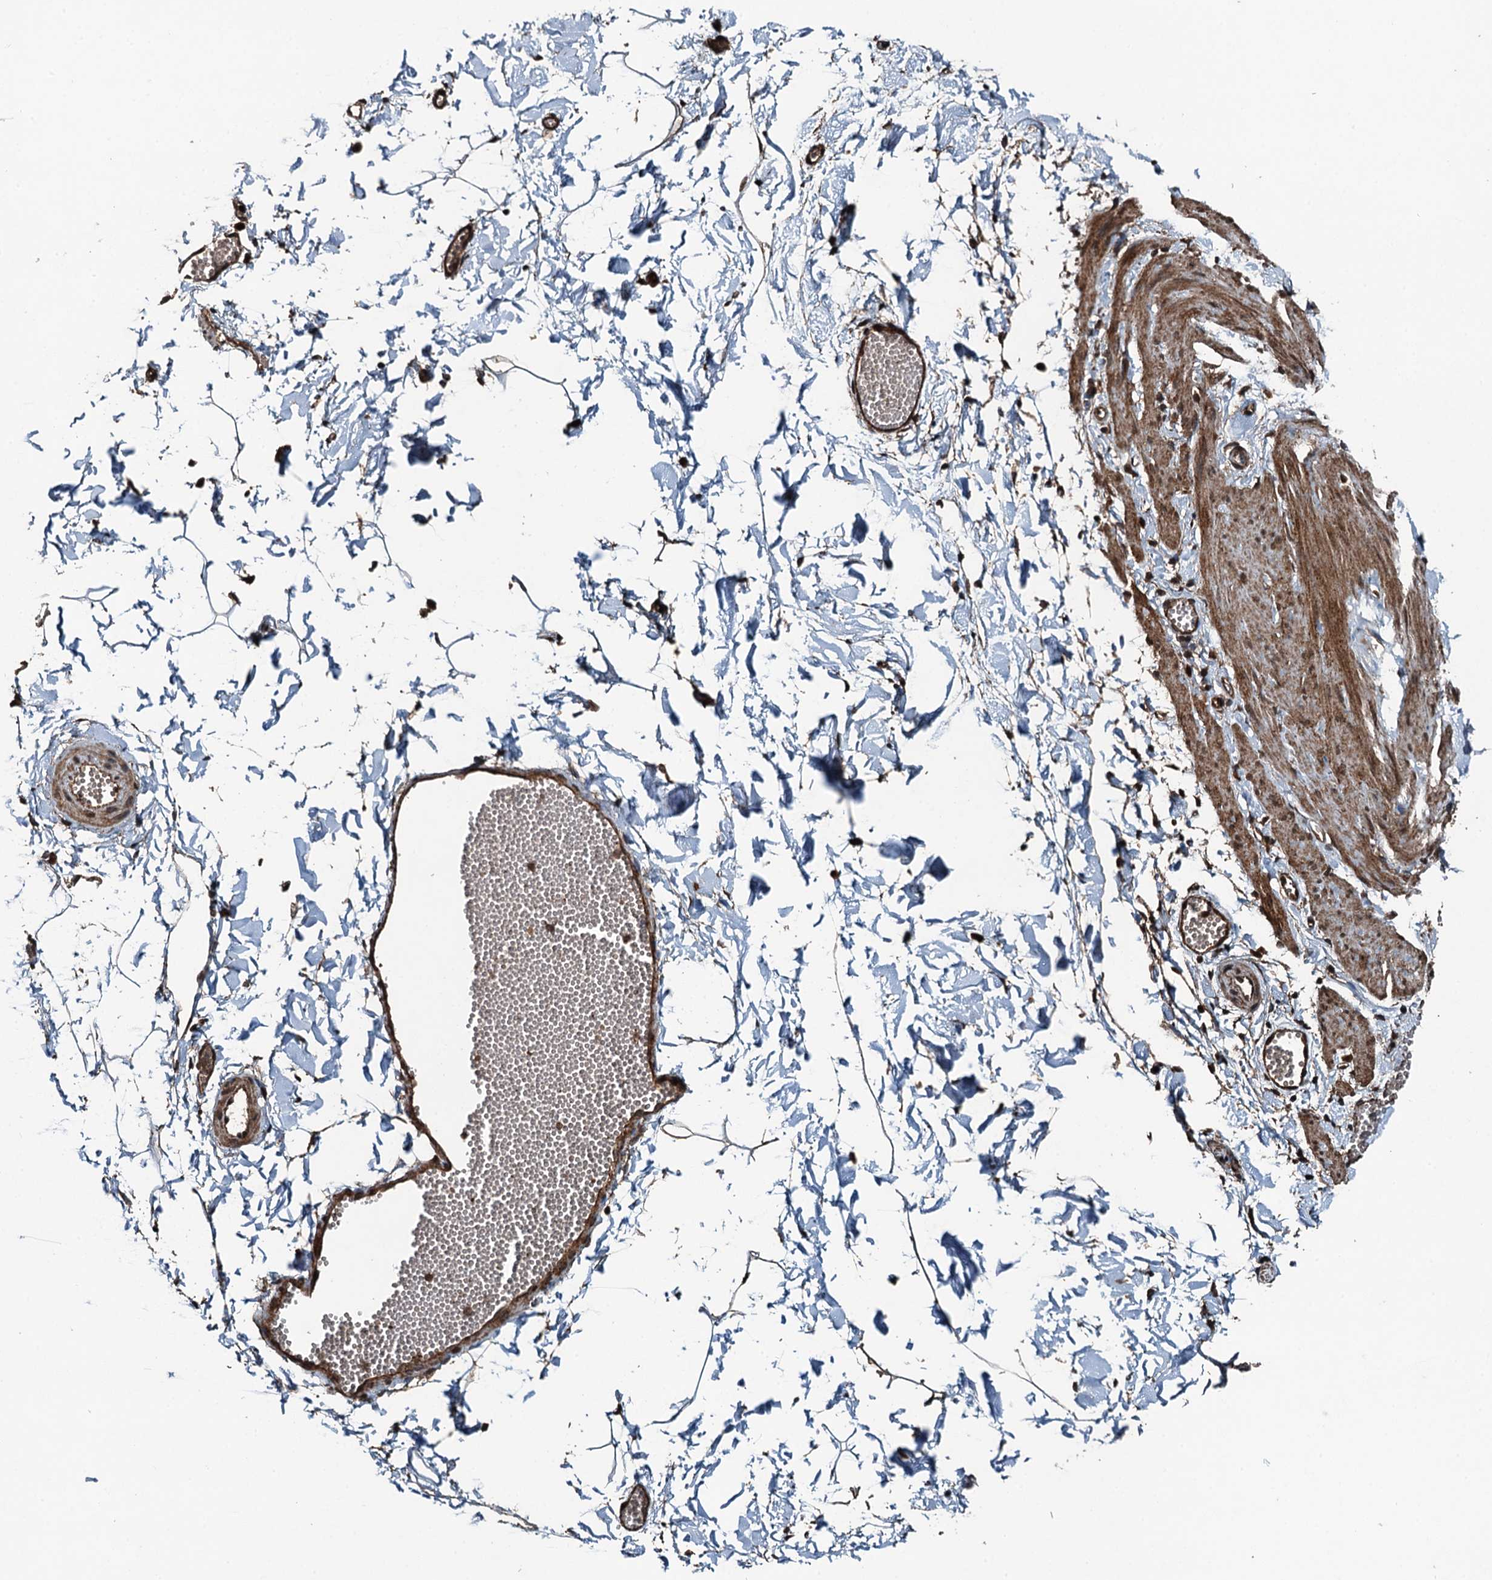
{"staining": {"intensity": "moderate", "quantity": ">75%", "location": "cytoplasmic/membranous,nuclear"}, "tissue": "adipose tissue", "cell_type": "Adipocytes", "image_type": "normal", "snomed": [{"axis": "morphology", "description": "Normal tissue, NOS"}, {"axis": "topography", "description": "Gallbladder"}, {"axis": "topography", "description": "Peripheral nerve tissue"}], "caption": "This micrograph exhibits benign adipose tissue stained with IHC to label a protein in brown. The cytoplasmic/membranous,nuclear of adipocytes show moderate positivity for the protein. Nuclei are counter-stained blue.", "gene": "TCTN1", "patient": {"sex": "male", "age": 38}}